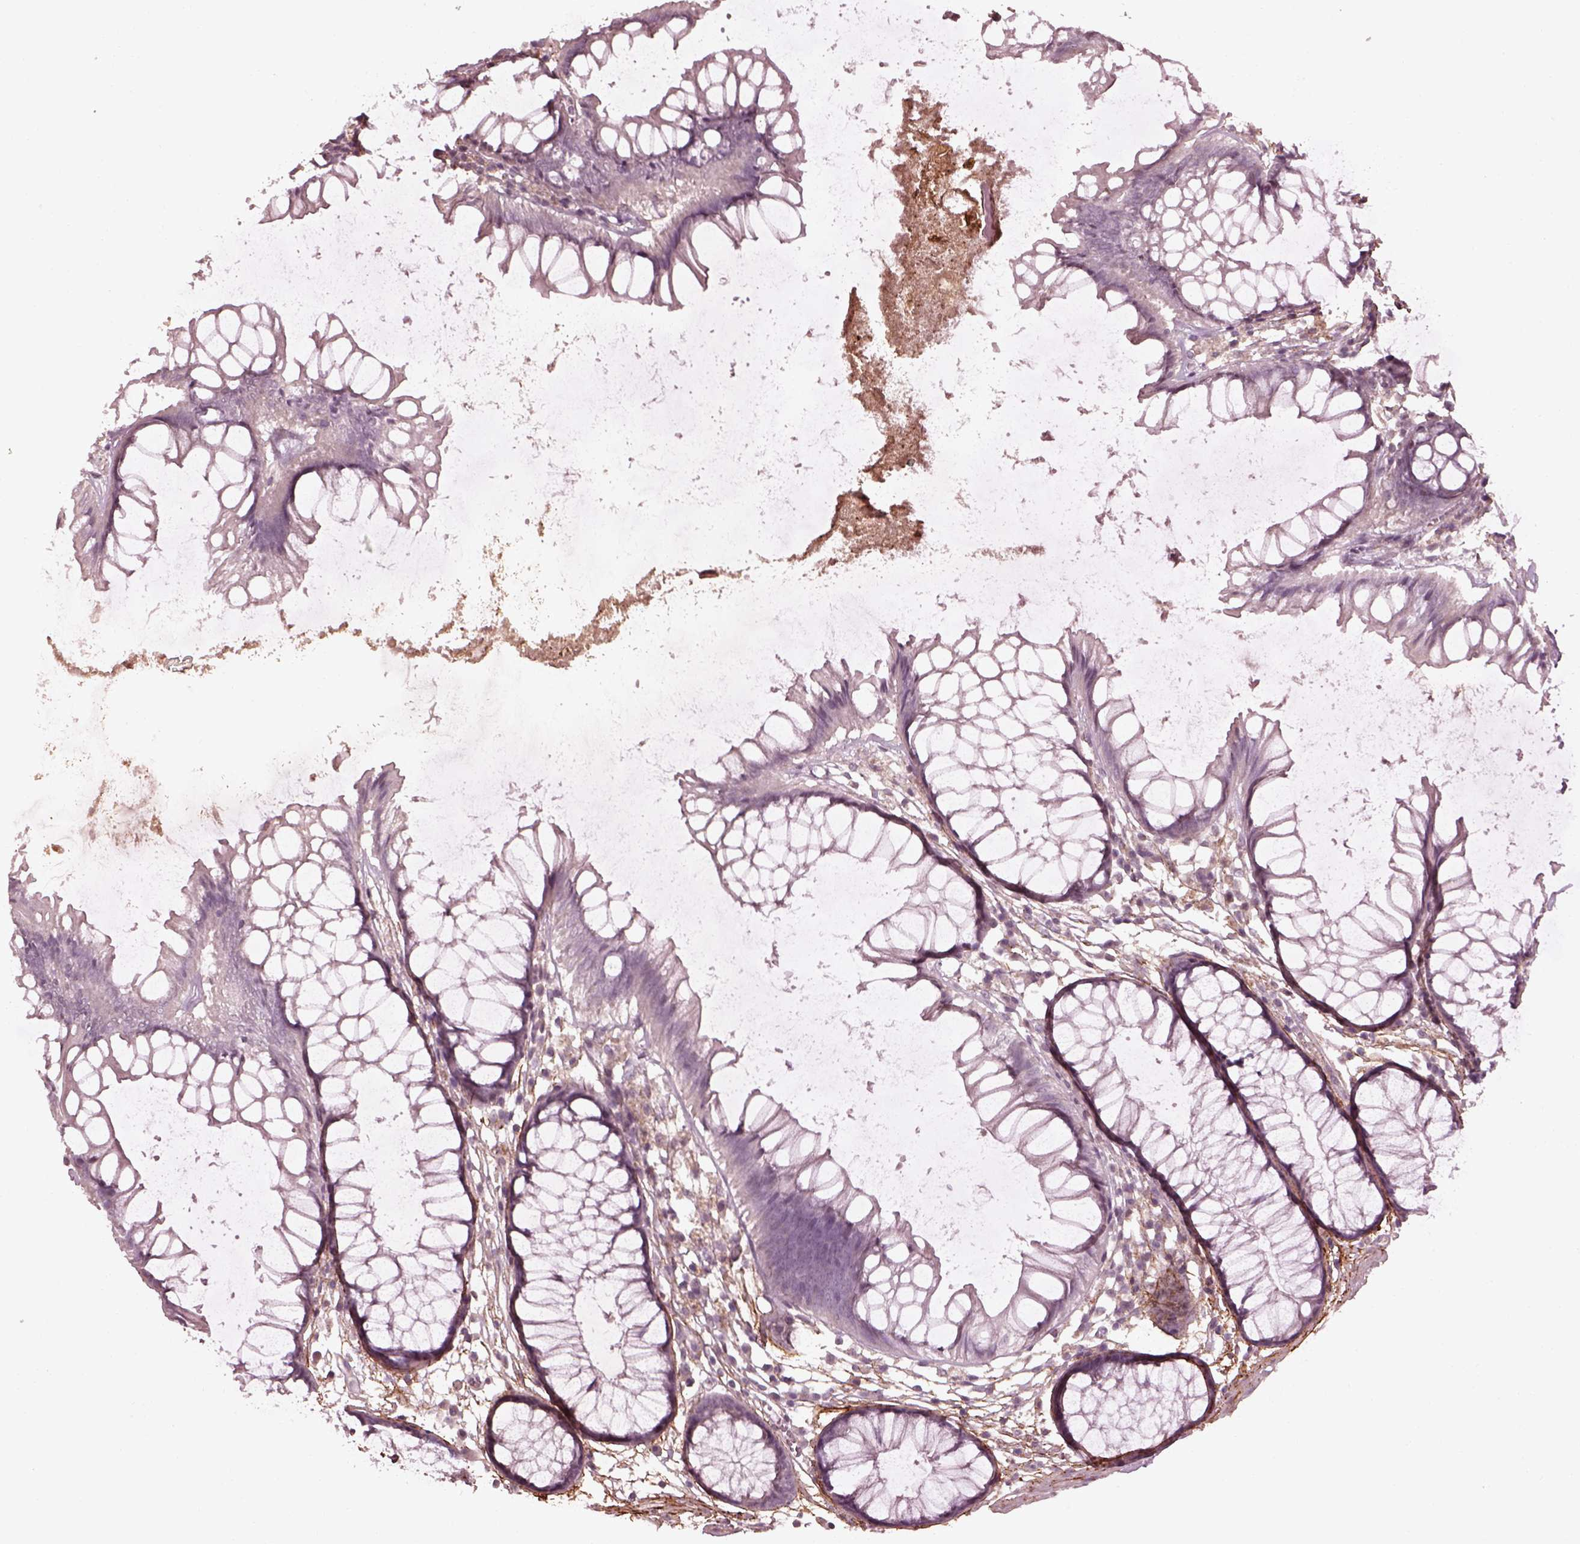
{"staining": {"intensity": "negative", "quantity": "none", "location": "none"}, "tissue": "colon", "cell_type": "Endothelial cells", "image_type": "normal", "snomed": [{"axis": "morphology", "description": "Normal tissue, NOS"}, {"axis": "morphology", "description": "Adenocarcinoma, NOS"}, {"axis": "topography", "description": "Colon"}], "caption": "IHC of benign colon displays no staining in endothelial cells. (DAB immunohistochemistry, high magnification).", "gene": "EFEMP1", "patient": {"sex": "male", "age": 65}}